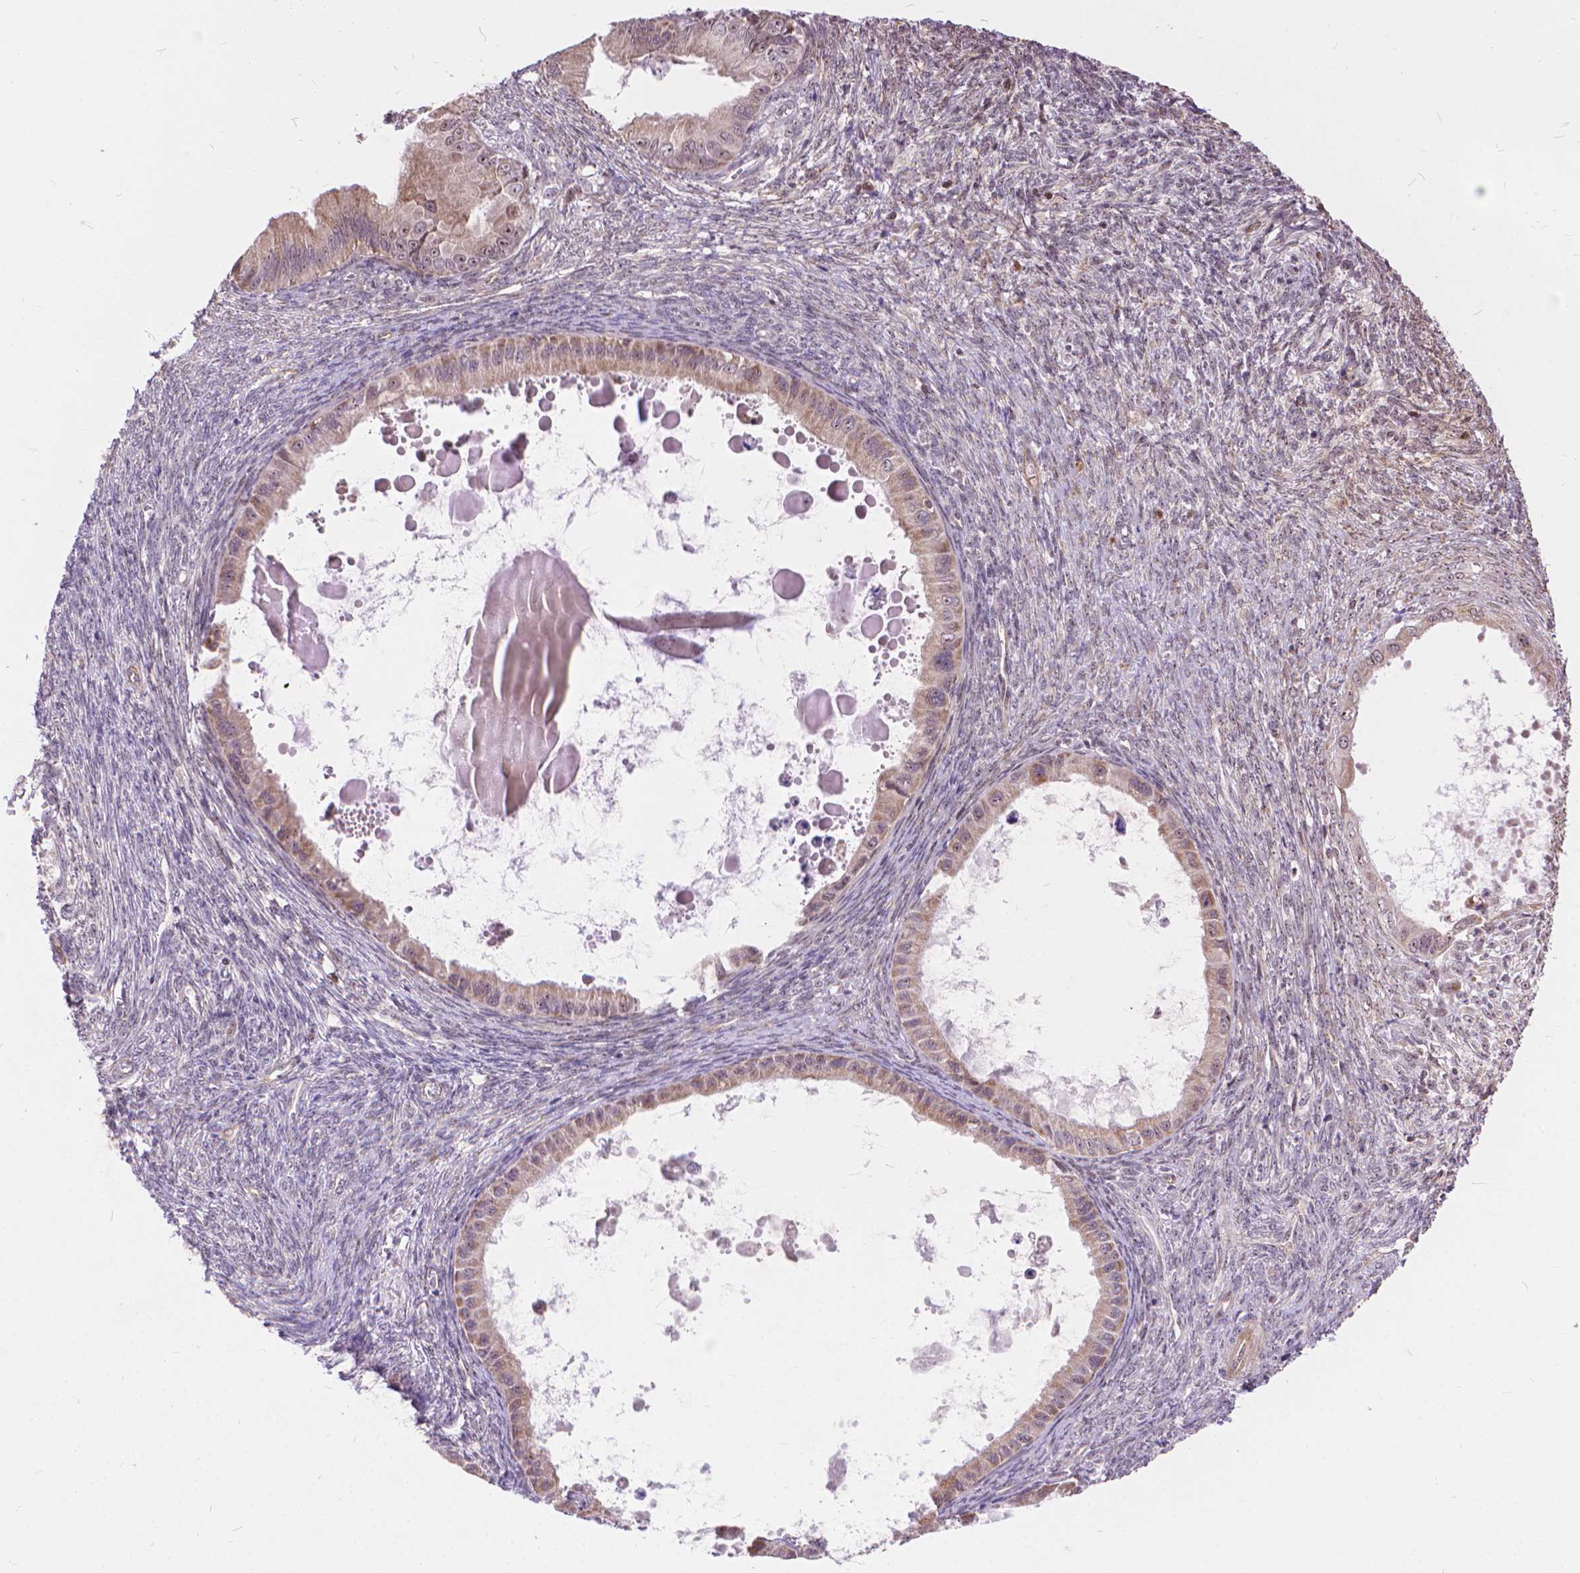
{"staining": {"intensity": "negative", "quantity": "none", "location": "none"}, "tissue": "ovarian cancer", "cell_type": "Tumor cells", "image_type": "cancer", "snomed": [{"axis": "morphology", "description": "Cystadenocarcinoma, mucinous, NOS"}, {"axis": "topography", "description": "Ovary"}], "caption": "DAB immunohistochemical staining of mucinous cystadenocarcinoma (ovarian) demonstrates no significant expression in tumor cells. (DAB immunohistochemistry (IHC) visualized using brightfield microscopy, high magnification).", "gene": "TMEM135", "patient": {"sex": "female", "age": 64}}